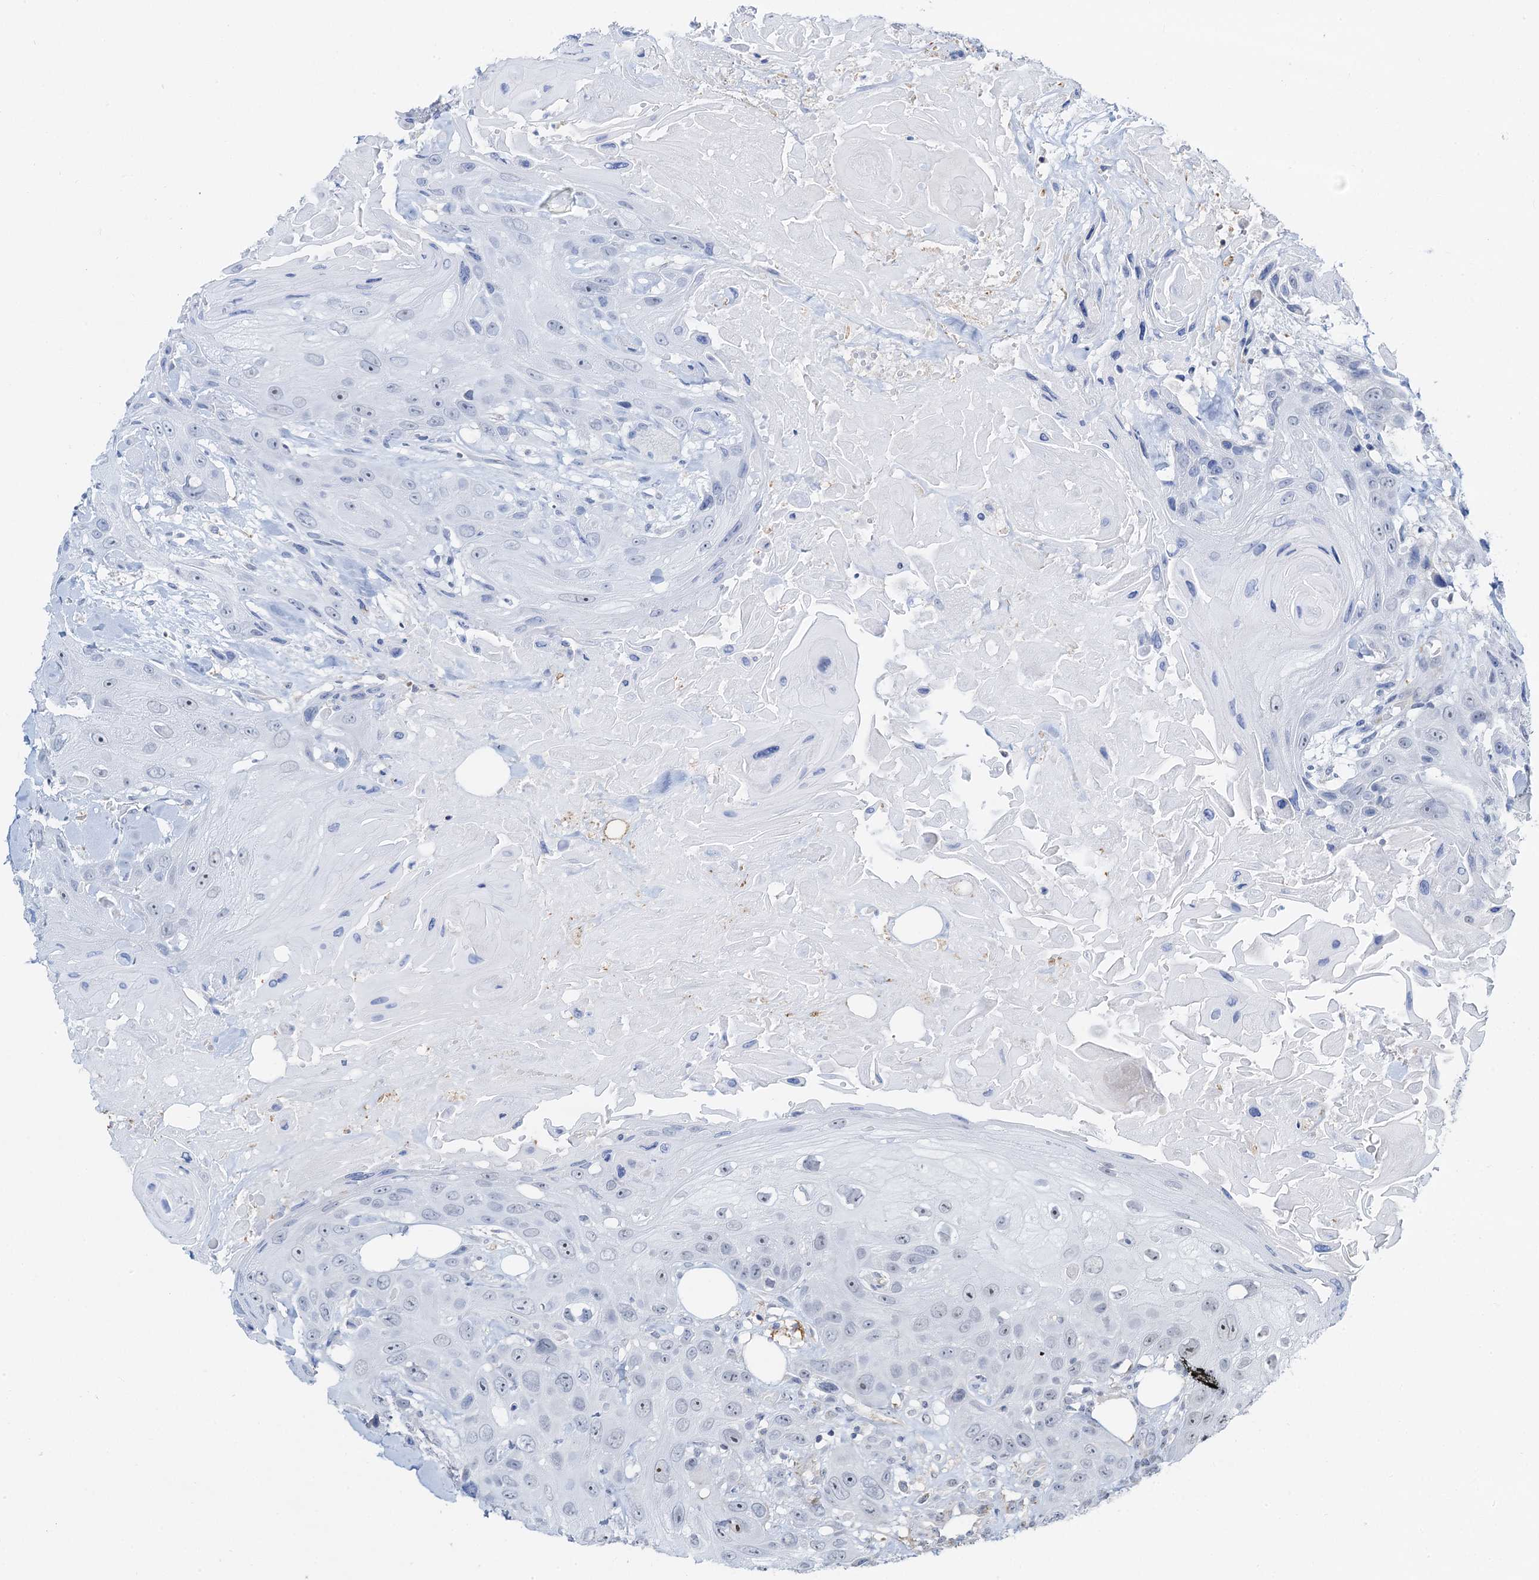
{"staining": {"intensity": "negative", "quantity": "none", "location": "none"}, "tissue": "head and neck cancer", "cell_type": "Tumor cells", "image_type": "cancer", "snomed": [{"axis": "morphology", "description": "Squamous cell carcinoma, NOS"}, {"axis": "topography", "description": "Head-Neck"}], "caption": "Head and neck squamous cell carcinoma stained for a protein using IHC demonstrates no expression tumor cells.", "gene": "TMA16", "patient": {"sex": "male", "age": 81}}